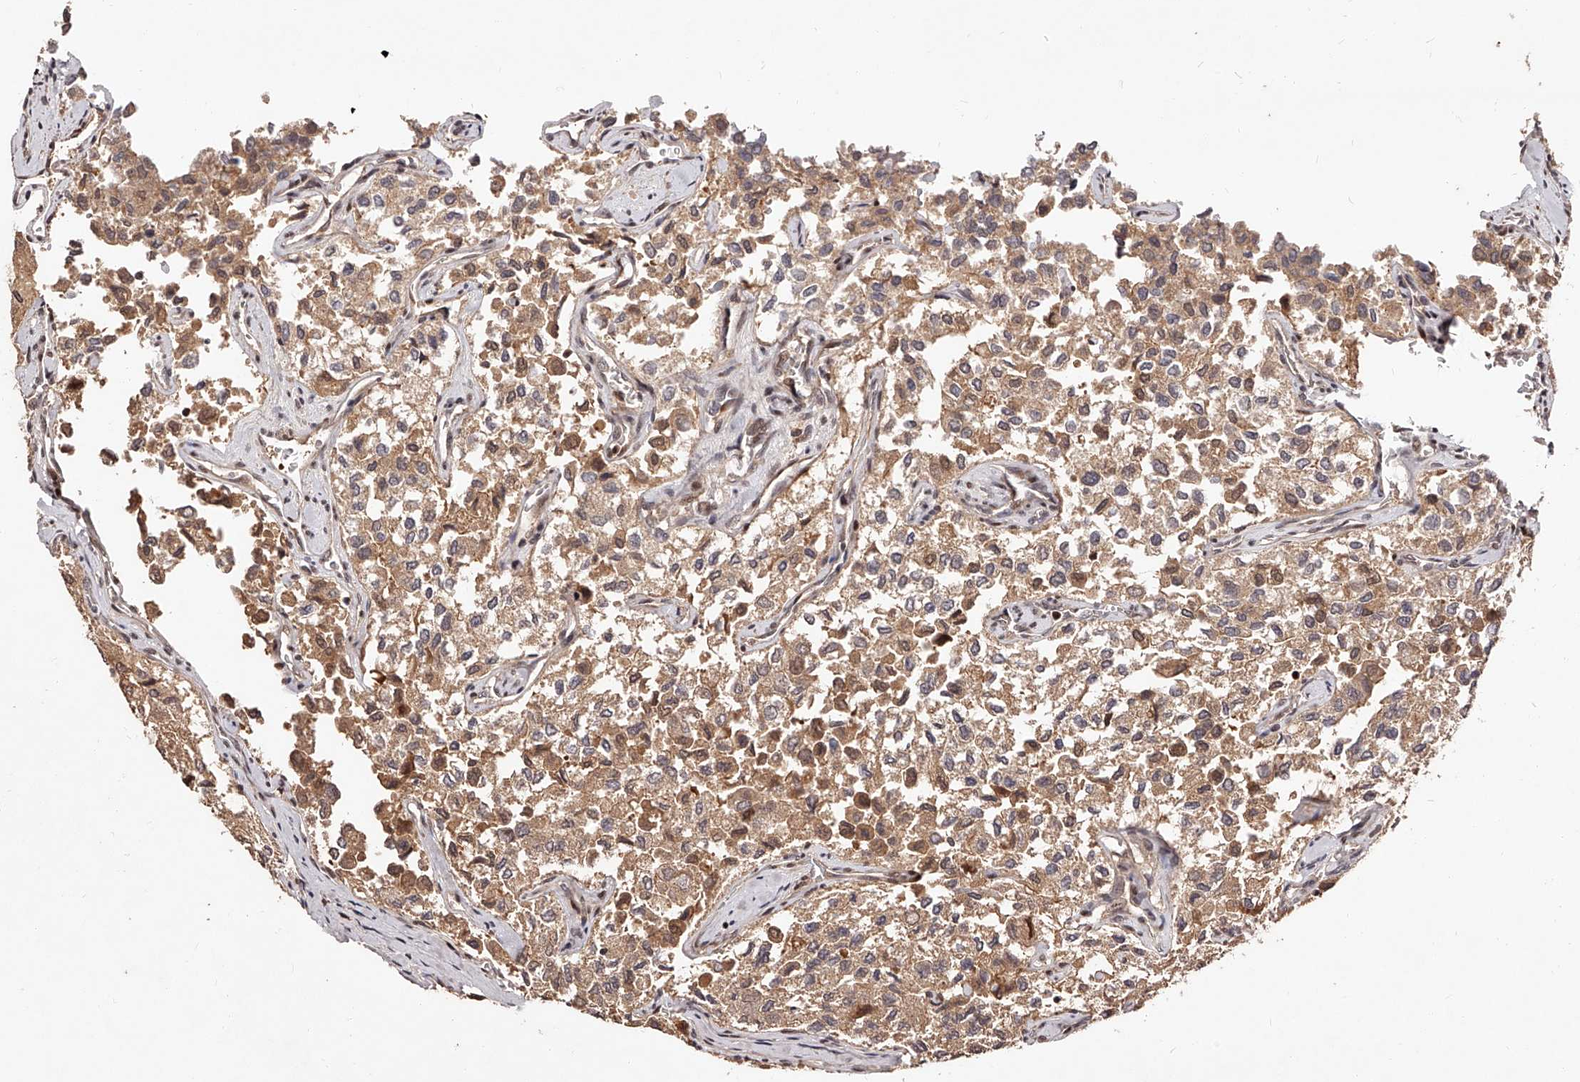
{"staining": {"intensity": "moderate", "quantity": ">75%", "location": "cytoplasmic/membranous,nuclear"}, "tissue": "thyroid cancer", "cell_type": "Tumor cells", "image_type": "cancer", "snomed": [{"axis": "morphology", "description": "Follicular adenoma carcinoma, NOS"}, {"axis": "topography", "description": "Thyroid gland"}], "caption": "Thyroid cancer stained for a protein (brown) reveals moderate cytoplasmic/membranous and nuclear positive staining in about >75% of tumor cells.", "gene": "CUL7", "patient": {"sex": "male", "age": 75}}